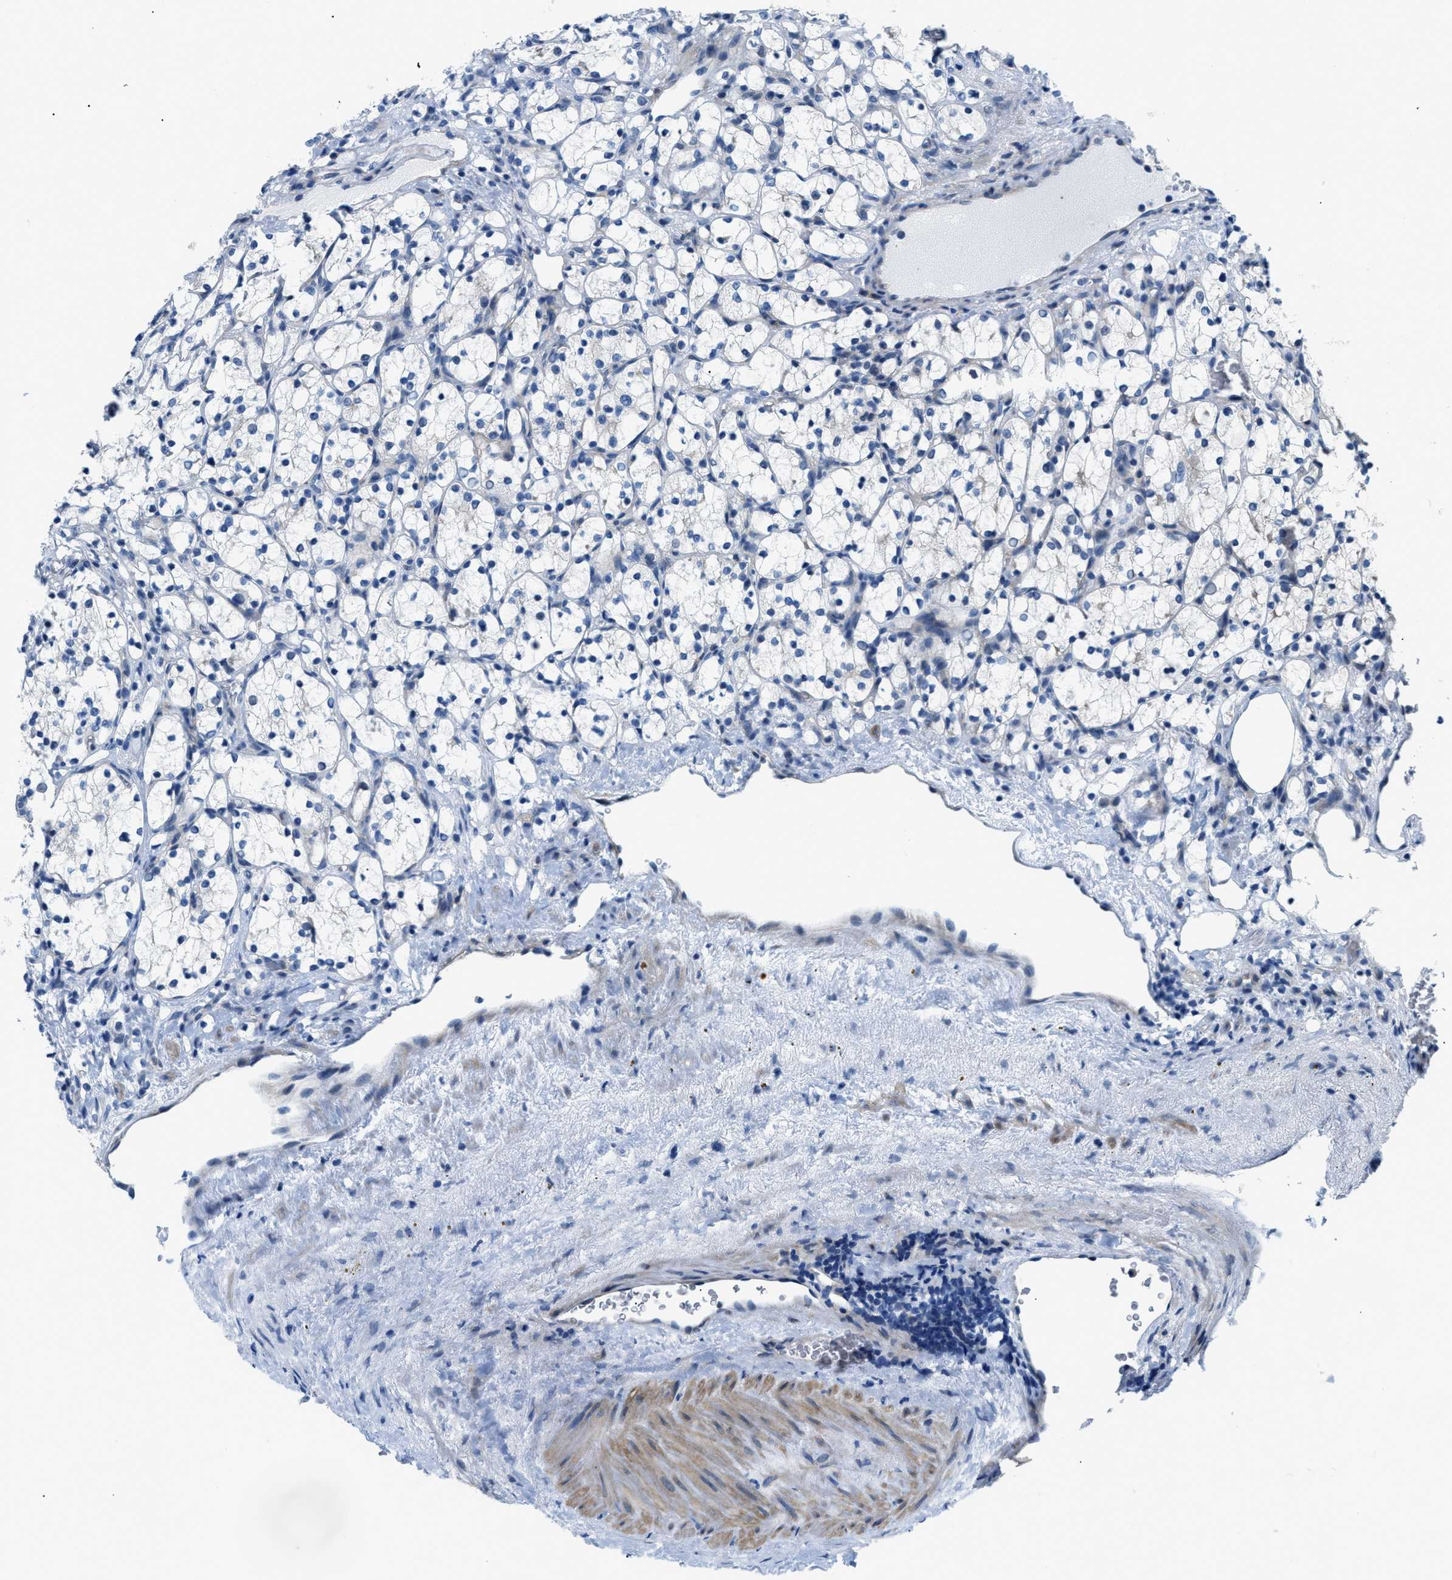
{"staining": {"intensity": "negative", "quantity": "none", "location": "none"}, "tissue": "renal cancer", "cell_type": "Tumor cells", "image_type": "cancer", "snomed": [{"axis": "morphology", "description": "Adenocarcinoma, NOS"}, {"axis": "topography", "description": "Kidney"}], "caption": "Photomicrograph shows no protein expression in tumor cells of adenocarcinoma (renal) tissue. (Brightfield microscopy of DAB immunohistochemistry (IHC) at high magnification).", "gene": "FDCSP", "patient": {"sex": "female", "age": 69}}